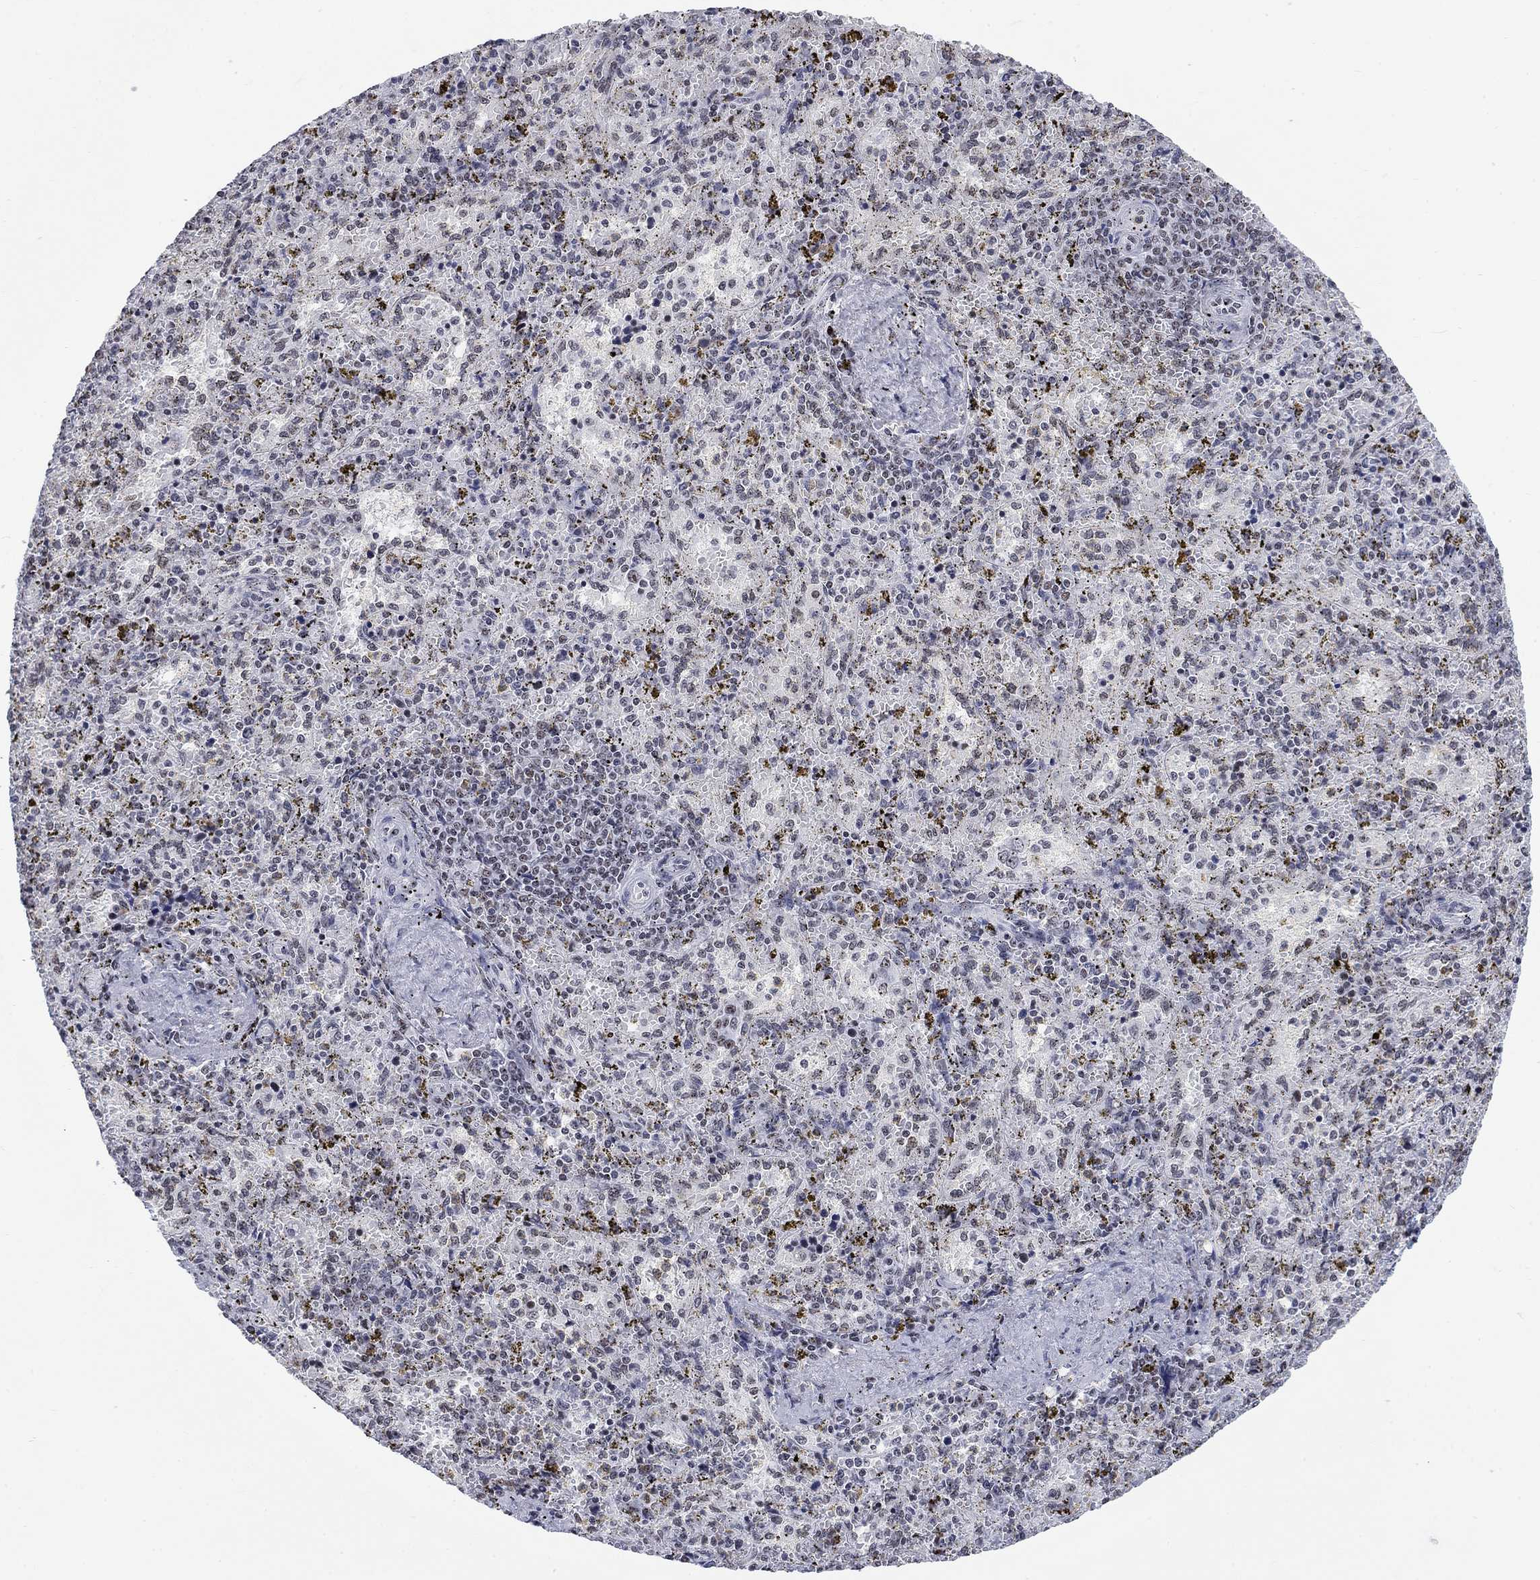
{"staining": {"intensity": "negative", "quantity": "none", "location": "none"}, "tissue": "spleen", "cell_type": "Cells in red pulp", "image_type": "normal", "snomed": [{"axis": "morphology", "description": "Normal tissue, NOS"}, {"axis": "topography", "description": "Spleen"}], "caption": "Spleen was stained to show a protein in brown. There is no significant positivity in cells in red pulp.", "gene": "CSRNP3", "patient": {"sex": "female", "age": 50}}